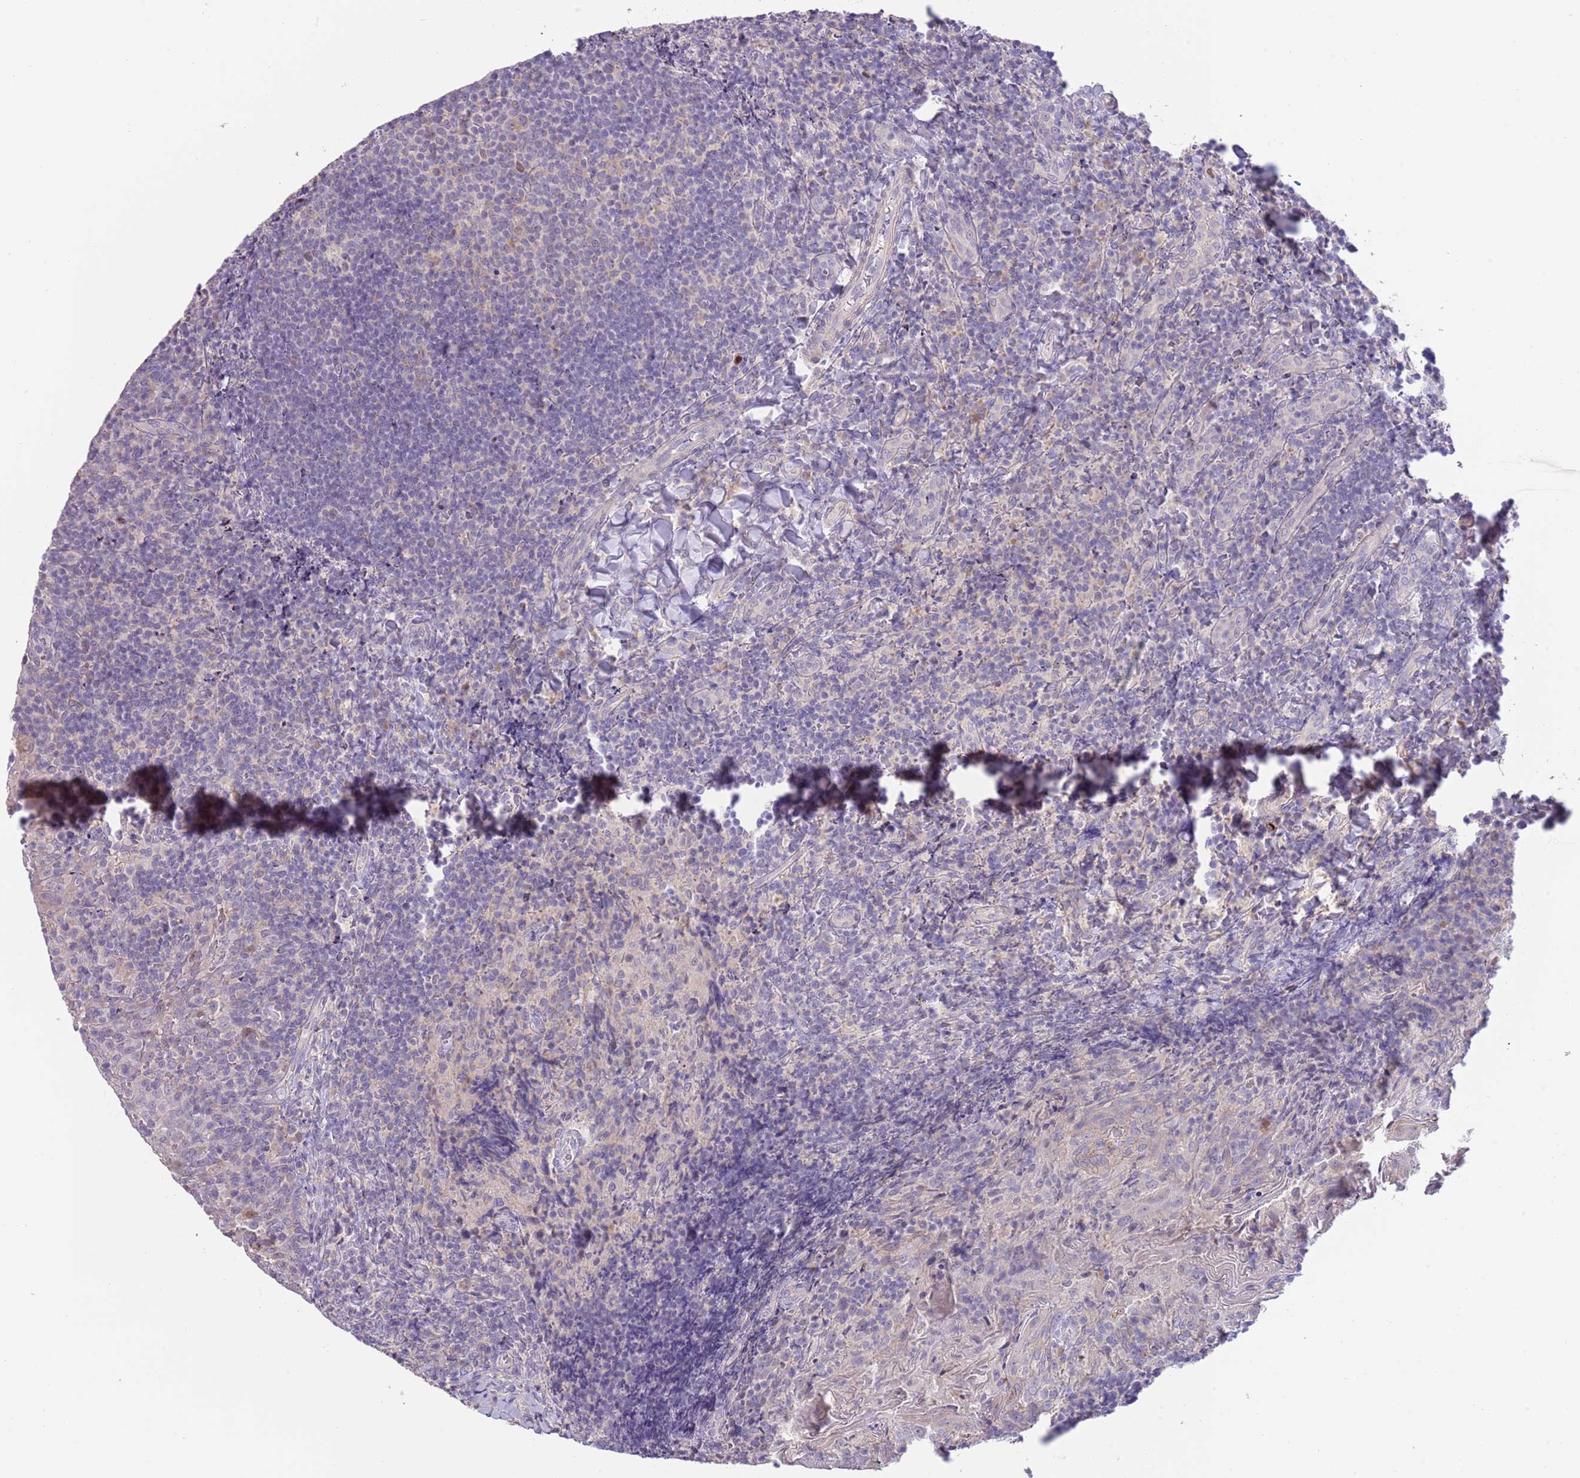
{"staining": {"intensity": "negative", "quantity": "none", "location": "none"}, "tissue": "tonsil", "cell_type": "Germinal center cells", "image_type": "normal", "snomed": [{"axis": "morphology", "description": "Normal tissue, NOS"}, {"axis": "topography", "description": "Tonsil"}], "caption": "Immunohistochemistry (IHC) photomicrograph of normal tonsil stained for a protein (brown), which exhibits no positivity in germinal center cells.", "gene": "PIMREG", "patient": {"sex": "female", "age": 10}}